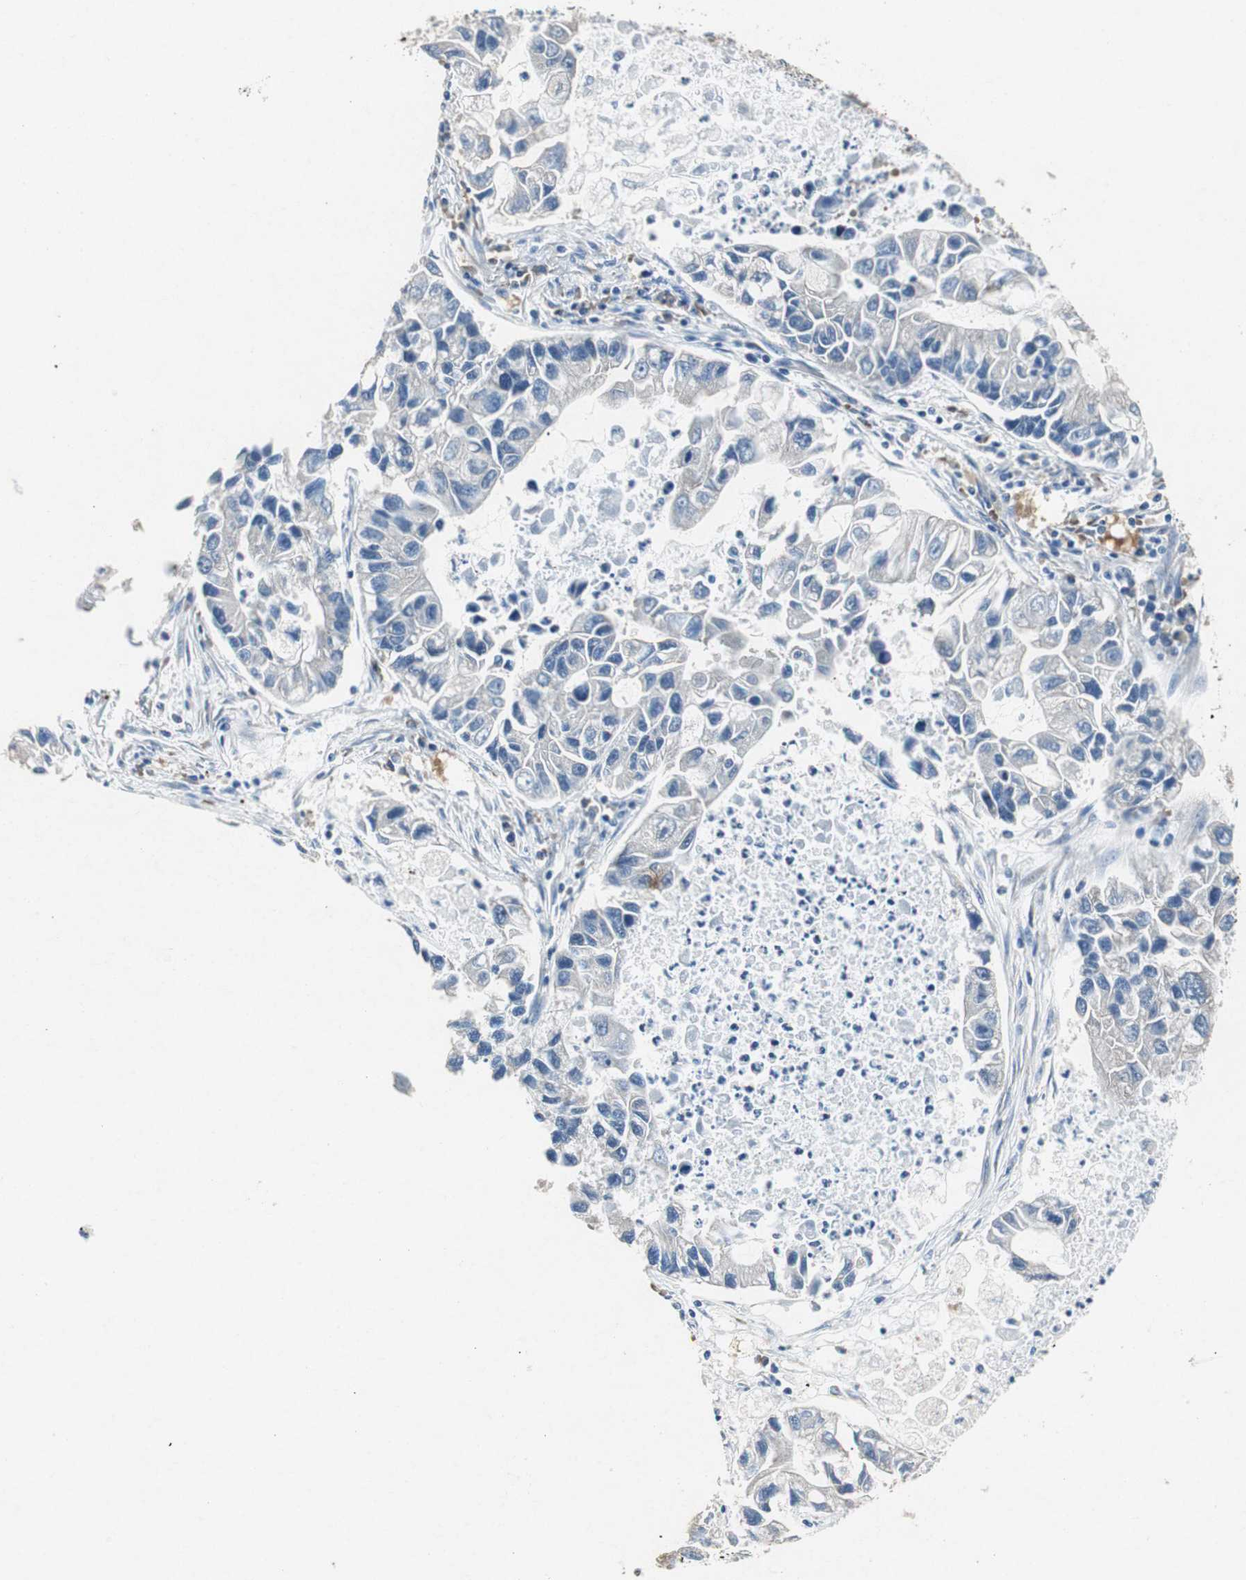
{"staining": {"intensity": "negative", "quantity": "none", "location": "none"}, "tissue": "lung cancer", "cell_type": "Tumor cells", "image_type": "cancer", "snomed": [{"axis": "morphology", "description": "Adenocarcinoma, NOS"}, {"axis": "topography", "description": "Lung"}], "caption": "Tumor cells are negative for protein expression in human lung cancer.", "gene": "RPL35", "patient": {"sex": "female", "age": 51}}